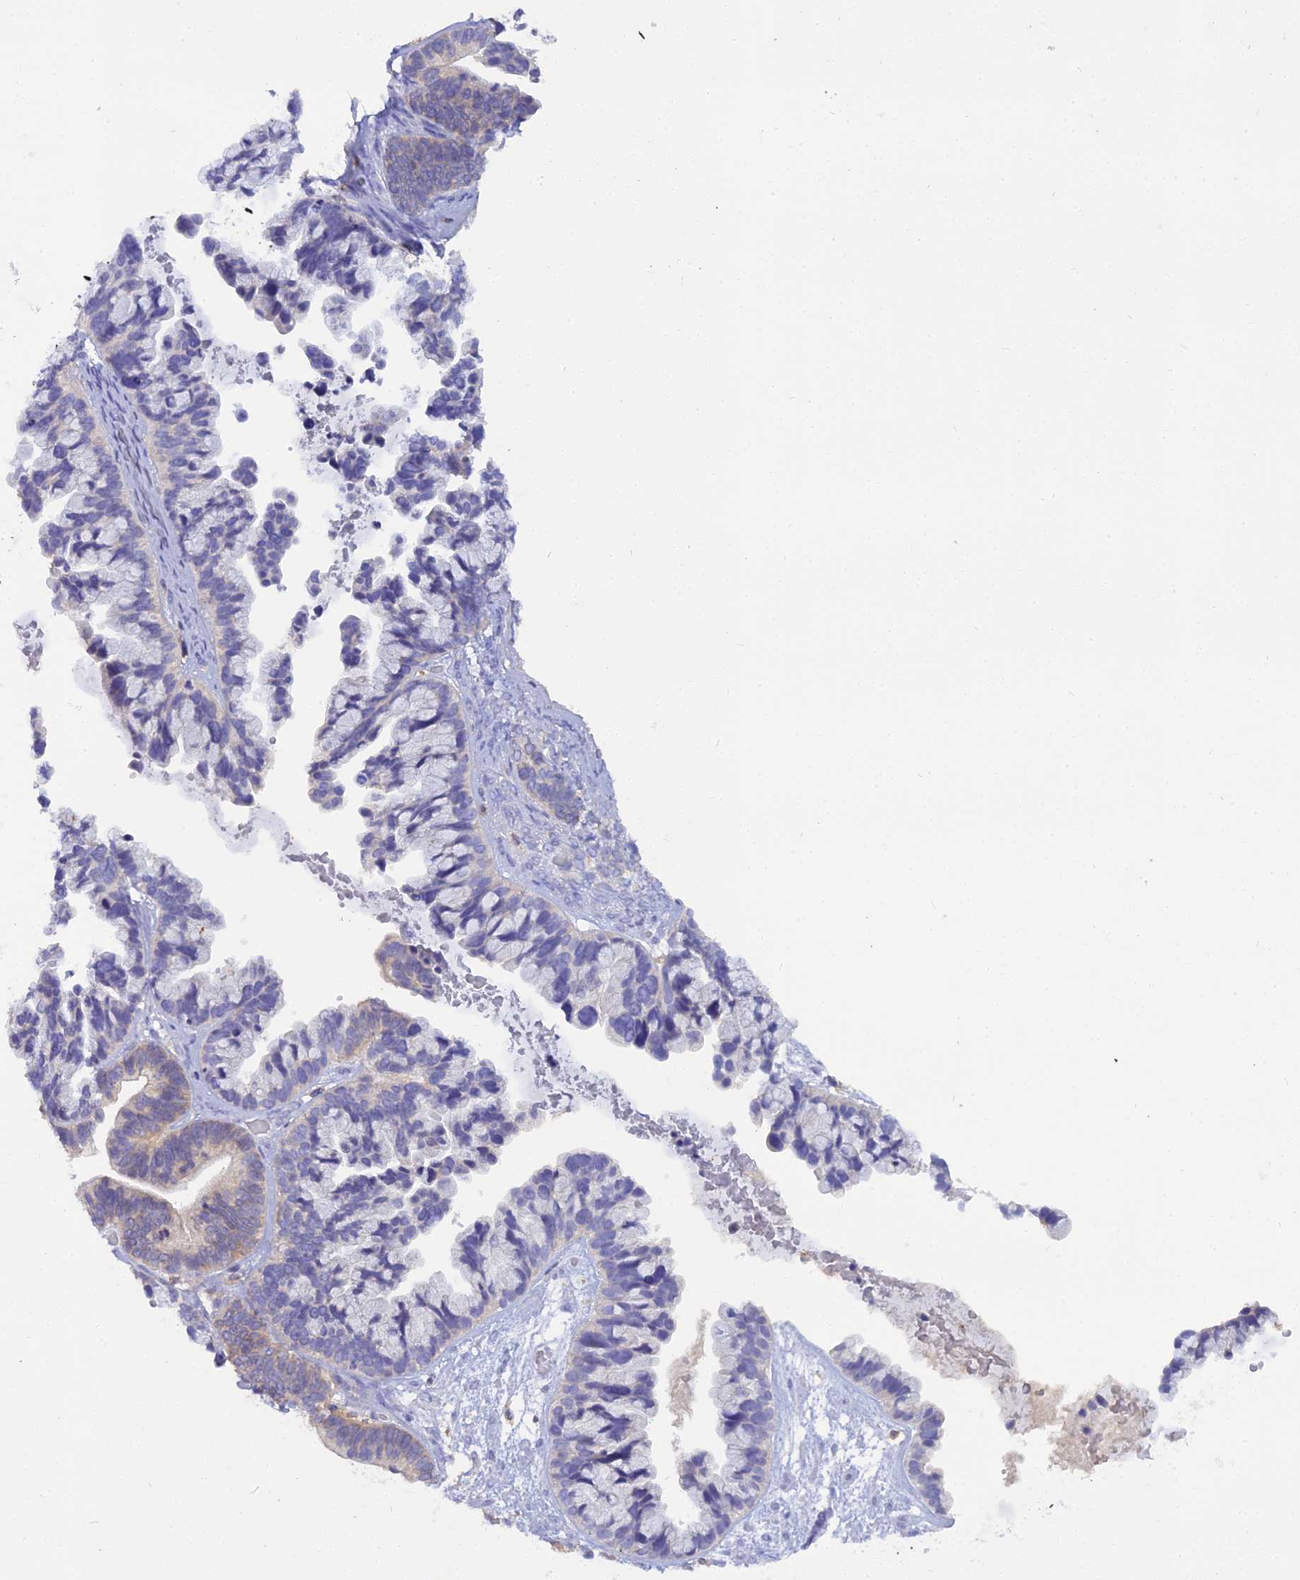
{"staining": {"intensity": "weak", "quantity": "25%-75%", "location": "cytoplasmic/membranous"}, "tissue": "ovarian cancer", "cell_type": "Tumor cells", "image_type": "cancer", "snomed": [{"axis": "morphology", "description": "Cystadenocarcinoma, serous, NOS"}, {"axis": "topography", "description": "Ovary"}], "caption": "Immunohistochemical staining of human ovarian cancer demonstrates low levels of weak cytoplasmic/membranous protein staining in about 25%-75% of tumor cells. The staining is performed using DAB brown chromogen to label protein expression. The nuclei are counter-stained blue using hematoxylin.", "gene": "BLNK", "patient": {"sex": "female", "age": 56}}